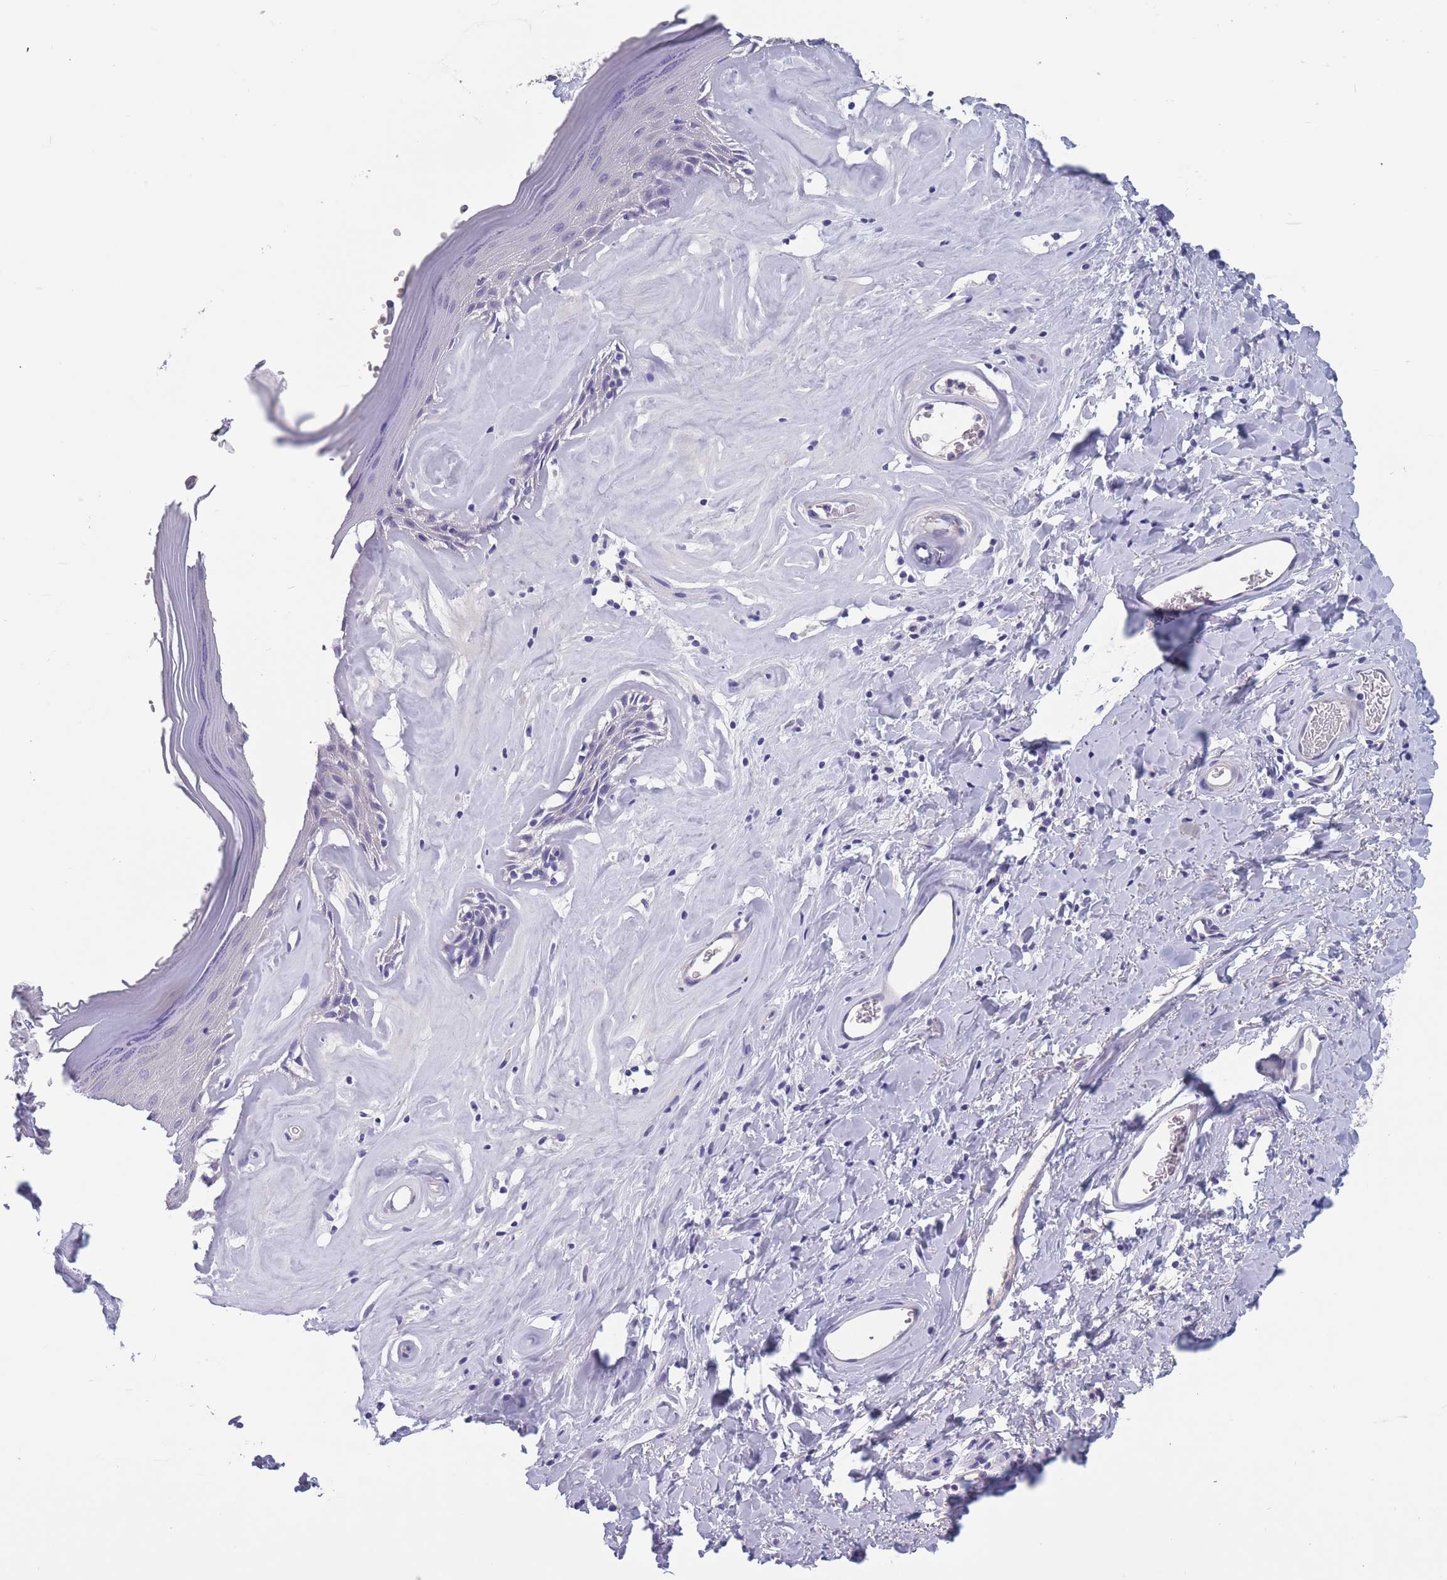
{"staining": {"intensity": "negative", "quantity": "none", "location": "none"}, "tissue": "skin", "cell_type": "Epidermal cells", "image_type": "normal", "snomed": [{"axis": "morphology", "description": "Normal tissue, NOS"}, {"axis": "morphology", "description": "Inflammation, NOS"}, {"axis": "topography", "description": "Vulva"}], "caption": "Epidermal cells show no significant positivity in normal skin.", "gene": "OR4C5", "patient": {"sex": "female", "age": 86}}